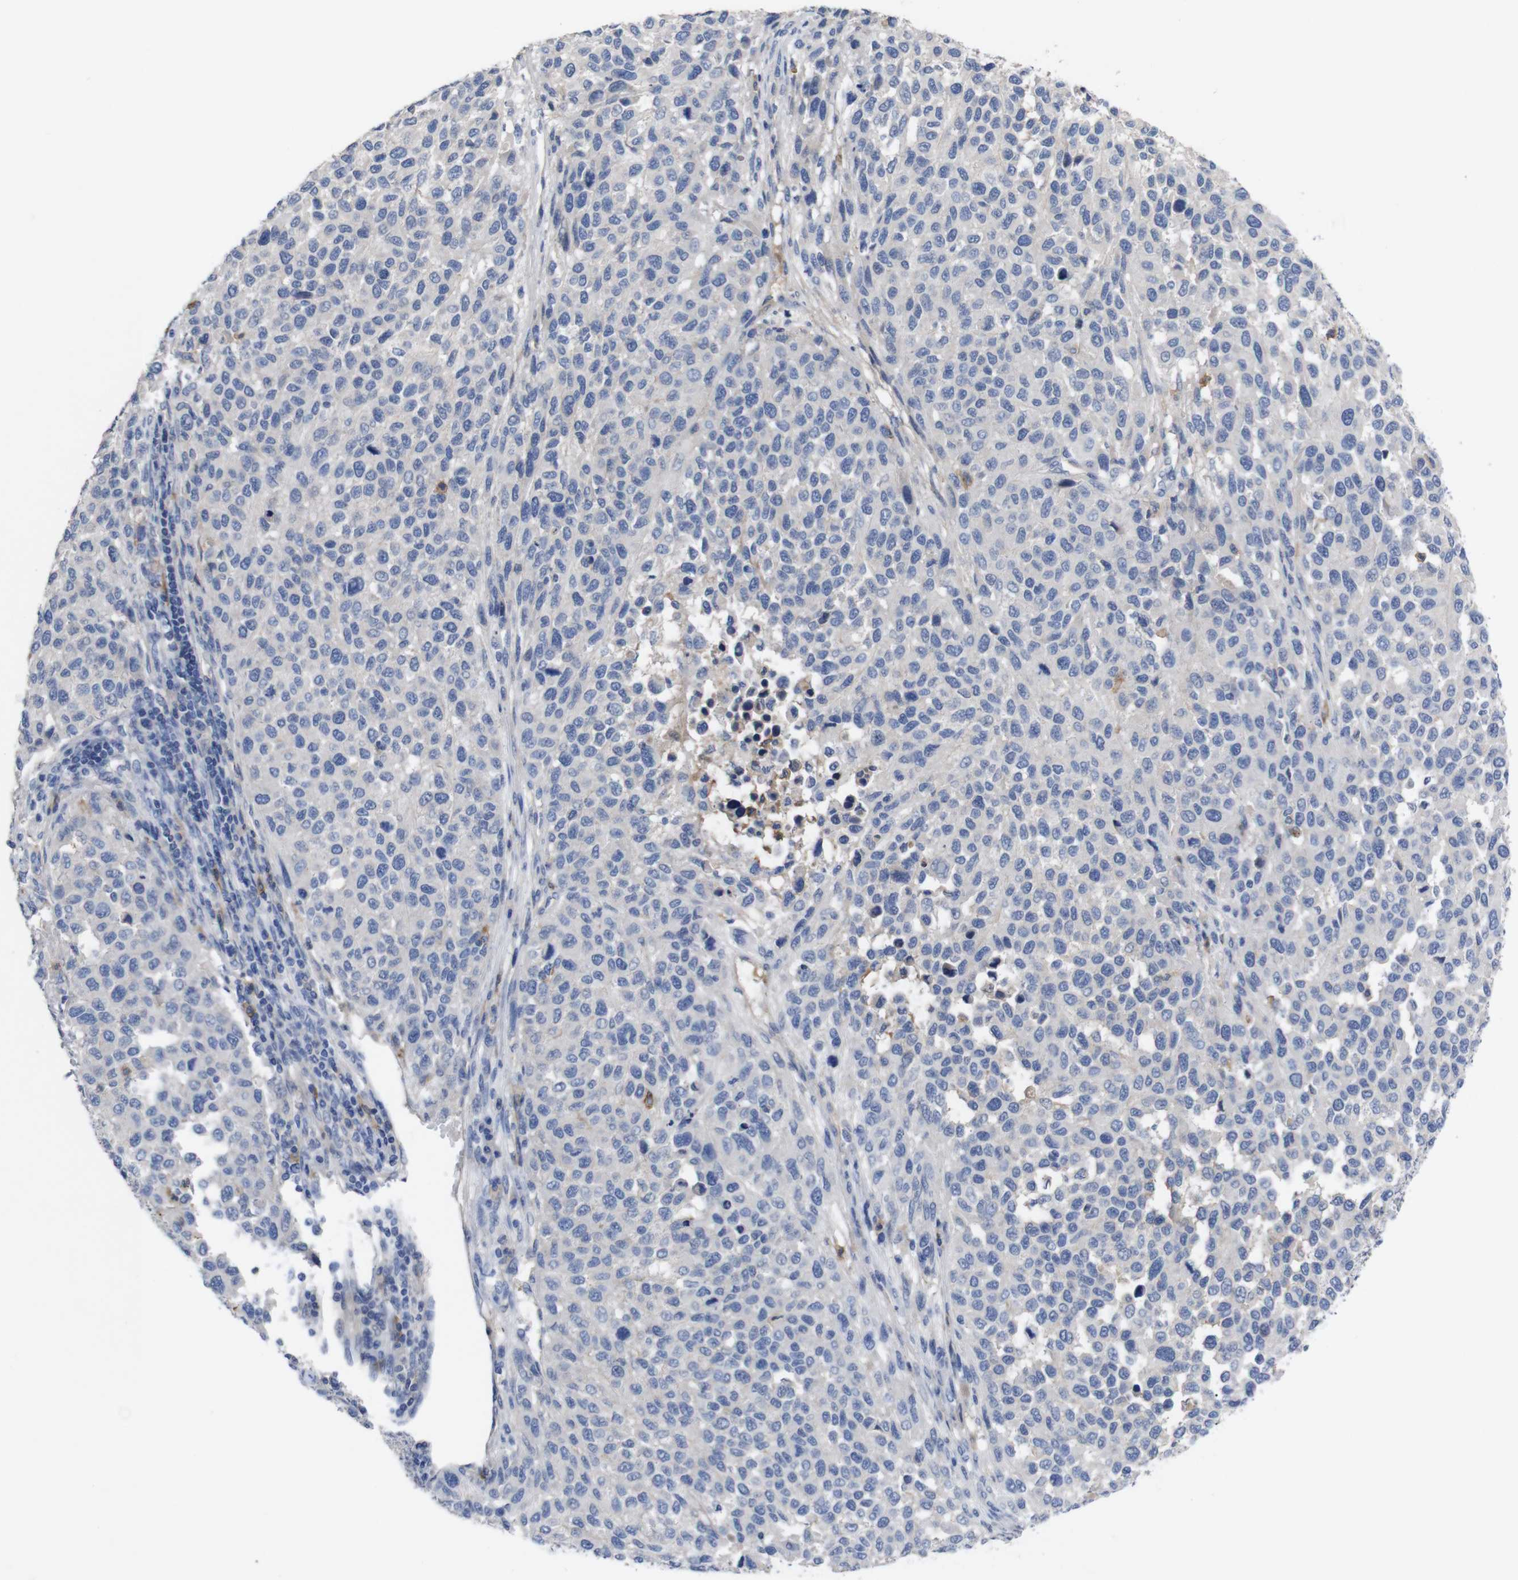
{"staining": {"intensity": "negative", "quantity": "none", "location": "none"}, "tissue": "melanoma", "cell_type": "Tumor cells", "image_type": "cancer", "snomed": [{"axis": "morphology", "description": "Malignant melanoma, Metastatic site"}, {"axis": "topography", "description": "Lymph node"}], "caption": "Immunohistochemistry of melanoma displays no positivity in tumor cells.", "gene": "C5AR1", "patient": {"sex": "male", "age": 61}}